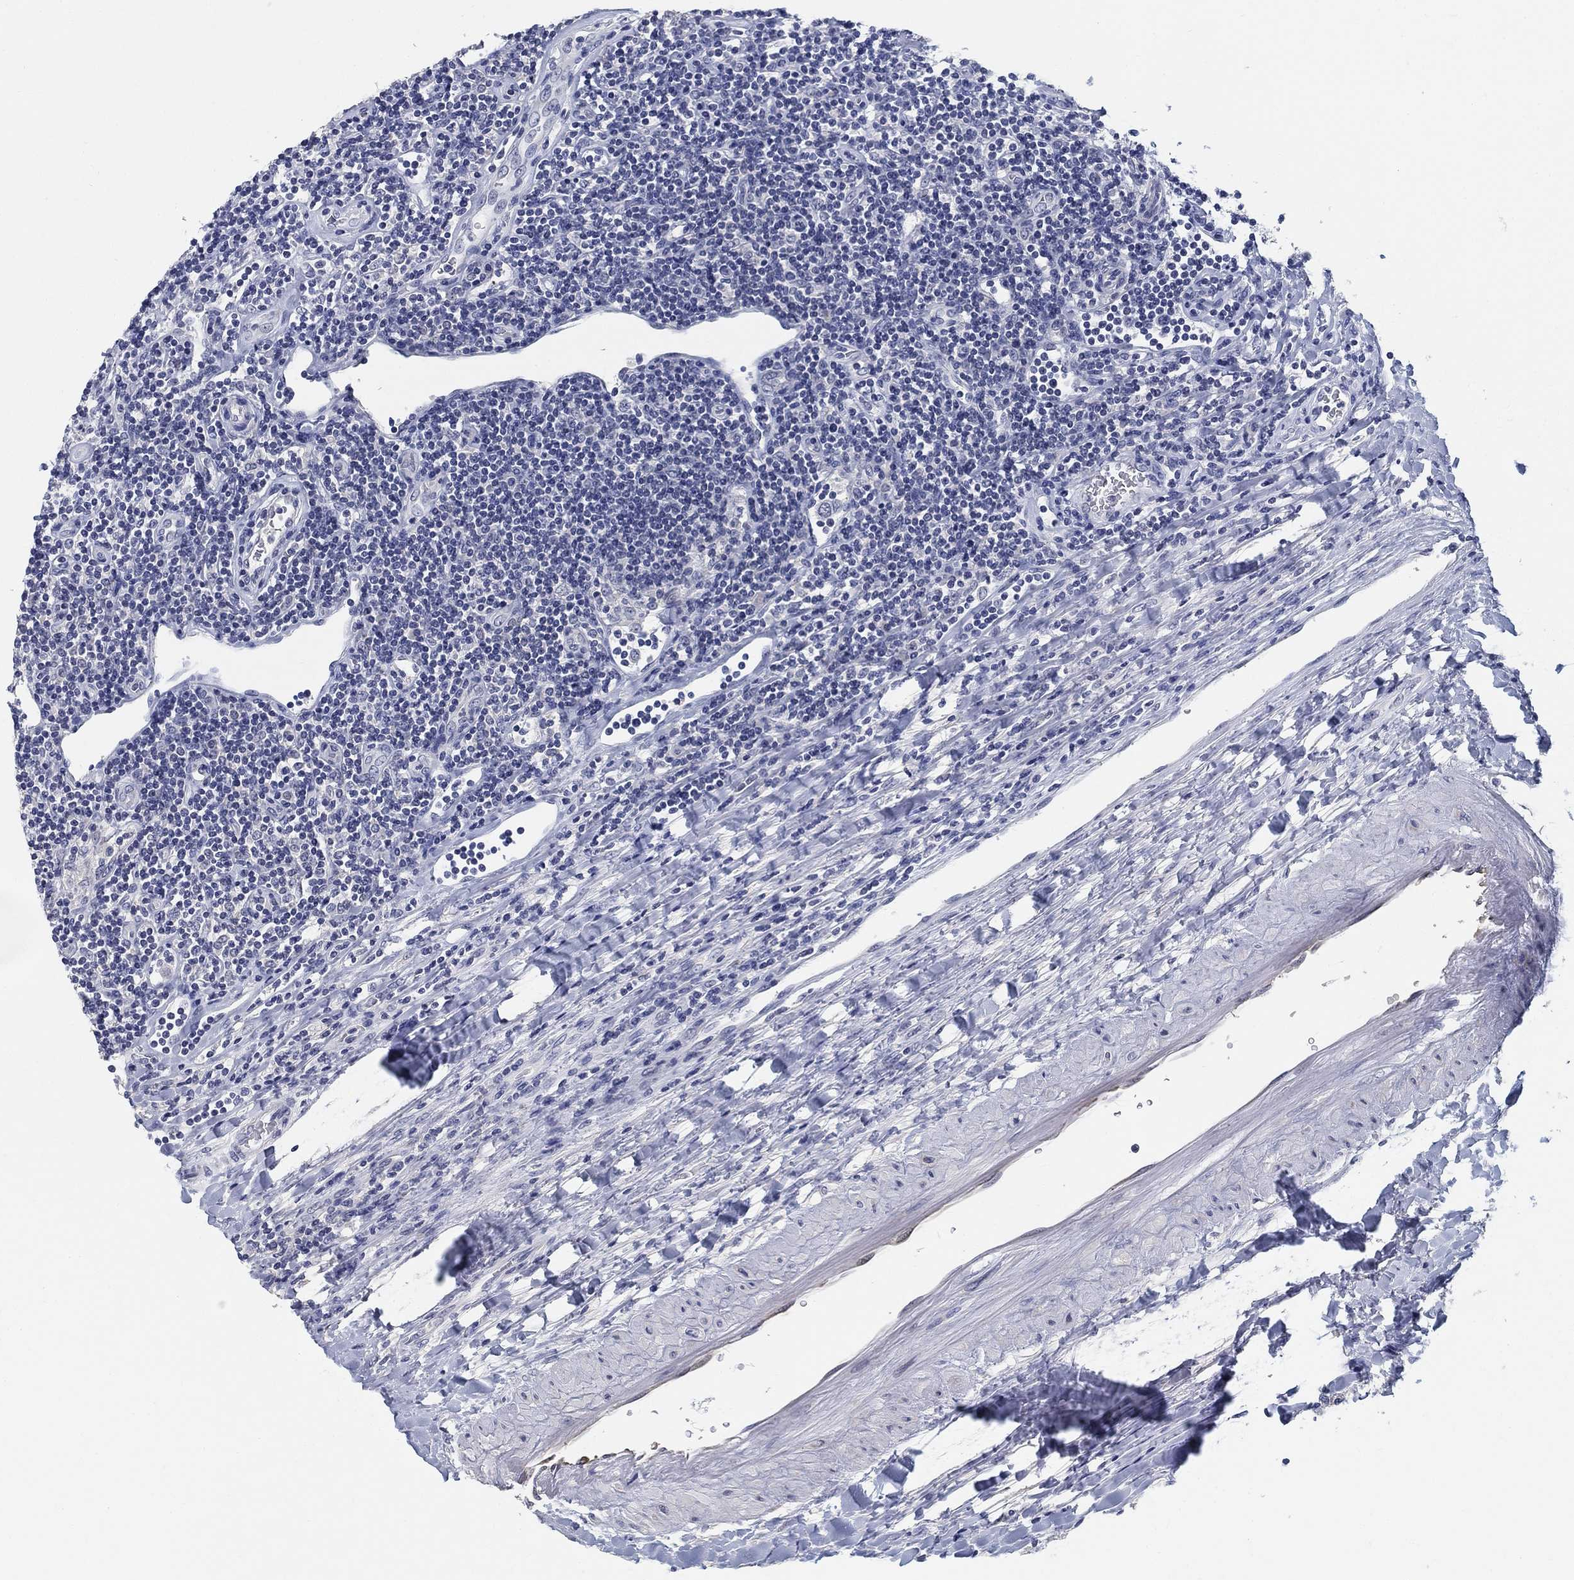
{"staining": {"intensity": "negative", "quantity": "none", "location": "none"}, "tissue": "lymphoma", "cell_type": "Tumor cells", "image_type": "cancer", "snomed": [{"axis": "morphology", "description": "Hodgkin's disease, NOS"}, {"axis": "topography", "description": "Lymph node"}], "caption": "High magnification brightfield microscopy of Hodgkin's disease stained with DAB (3,3'-diaminobenzidine) (brown) and counterstained with hematoxylin (blue): tumor cells show no significant positivity.", "gene": "CLUL1", "patient": {"sex": "male", "age": 40}}